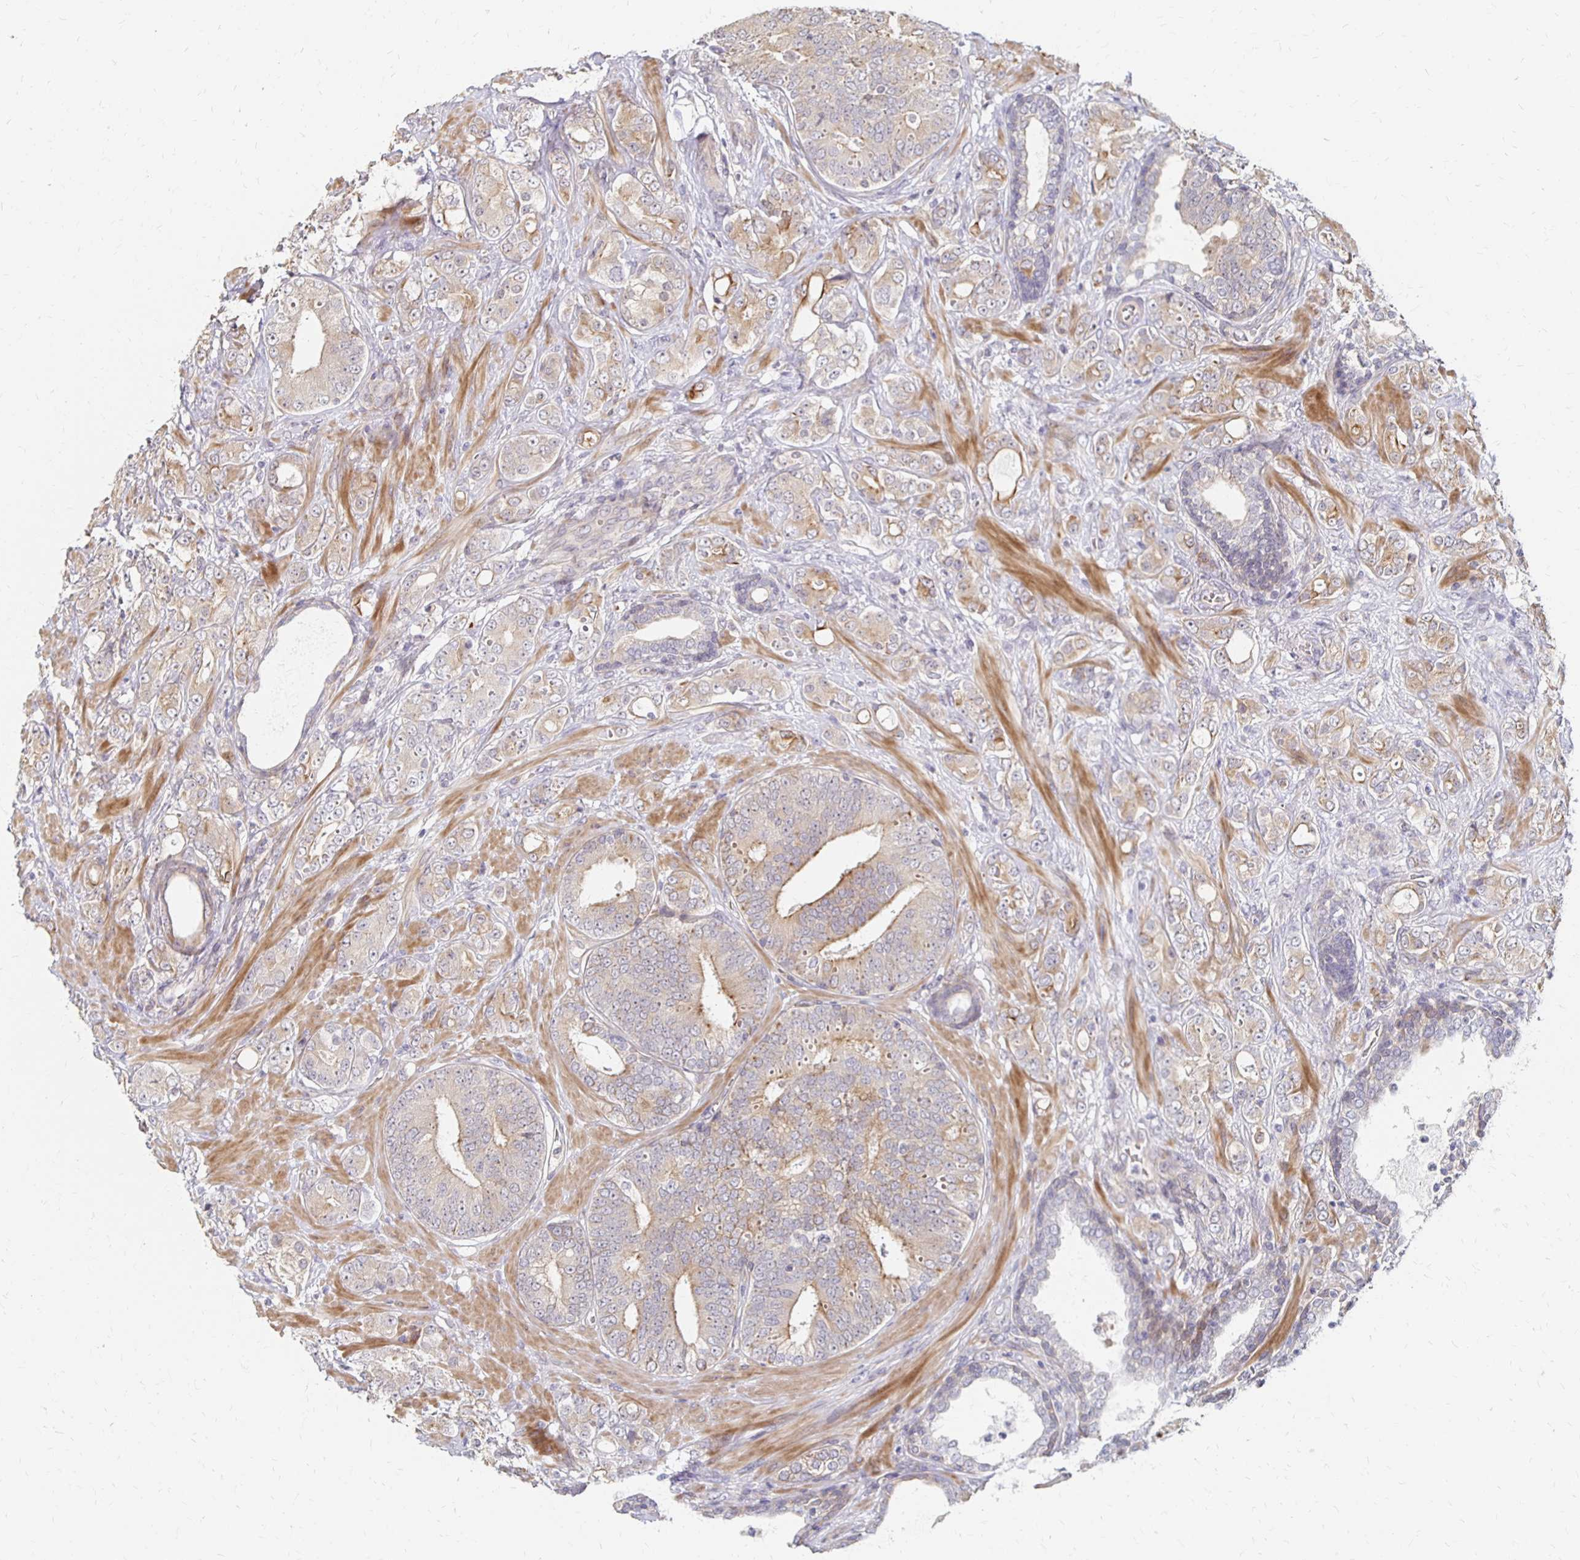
{"staining": {"intensity": "weak", "quantity": ">75%", "location": "cytoplasmic/membranous"}, "tissue": "prostate cancer", "cell_type": "Tumor cells", "image_type": "cancer", "snomed": [{"axis": "morphology", "description": "Adenocarcinoma, High grade"}, {"axis": "topography", "description": "Prostate"}], "caption": "High-grade adenocarcinoma (prostate) was stained to show a protein in brown. There is low levels of weak cytoplasmic/membranous positivity in approximately >75% of tumor cells.", "gene": "PRKCB", "patient": {"sex": "male", "age": 62}}